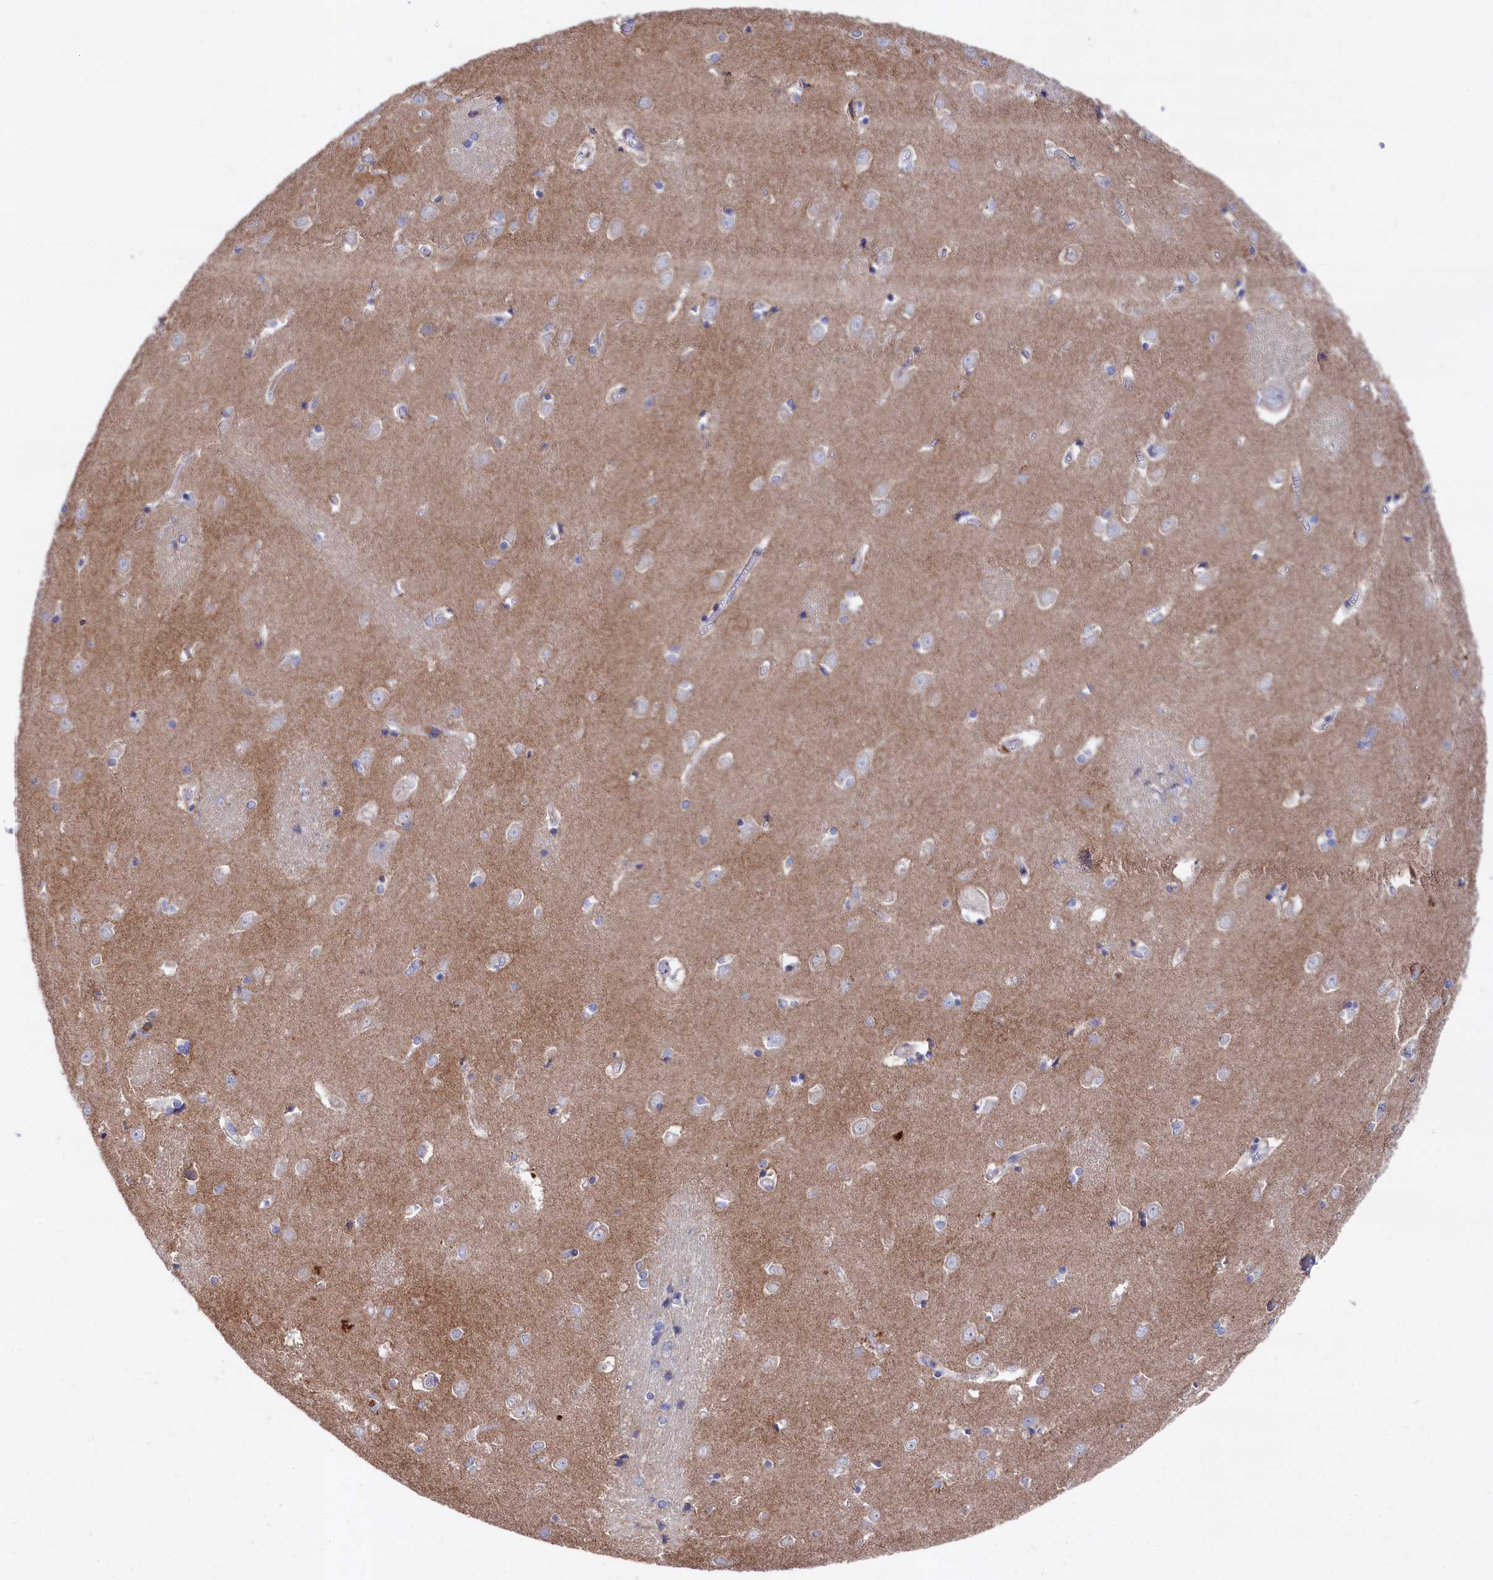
{"staining": {"intensity": "negative", "quantity": "none", "location": "none"}, "tissue": "caudate", "cell_type": "Glial cells", "image_type": "normal", "snomed": [{"axis": "morphology", "description": "Normal tissue, NOS"}, {"axis": "topography", "description": "Lateral ventricle wall"}], "caption": "Glial cells show no significant protein staining in benign caudate. Brightfield microscopy of immunohistochemistry stained with DAB (3,3'-diaminobenzidine) (brown) and hematoxylin (blue), captured at high magnification.", "gene": "GPR108", "patient": {"sex": "male", "age": 37}}